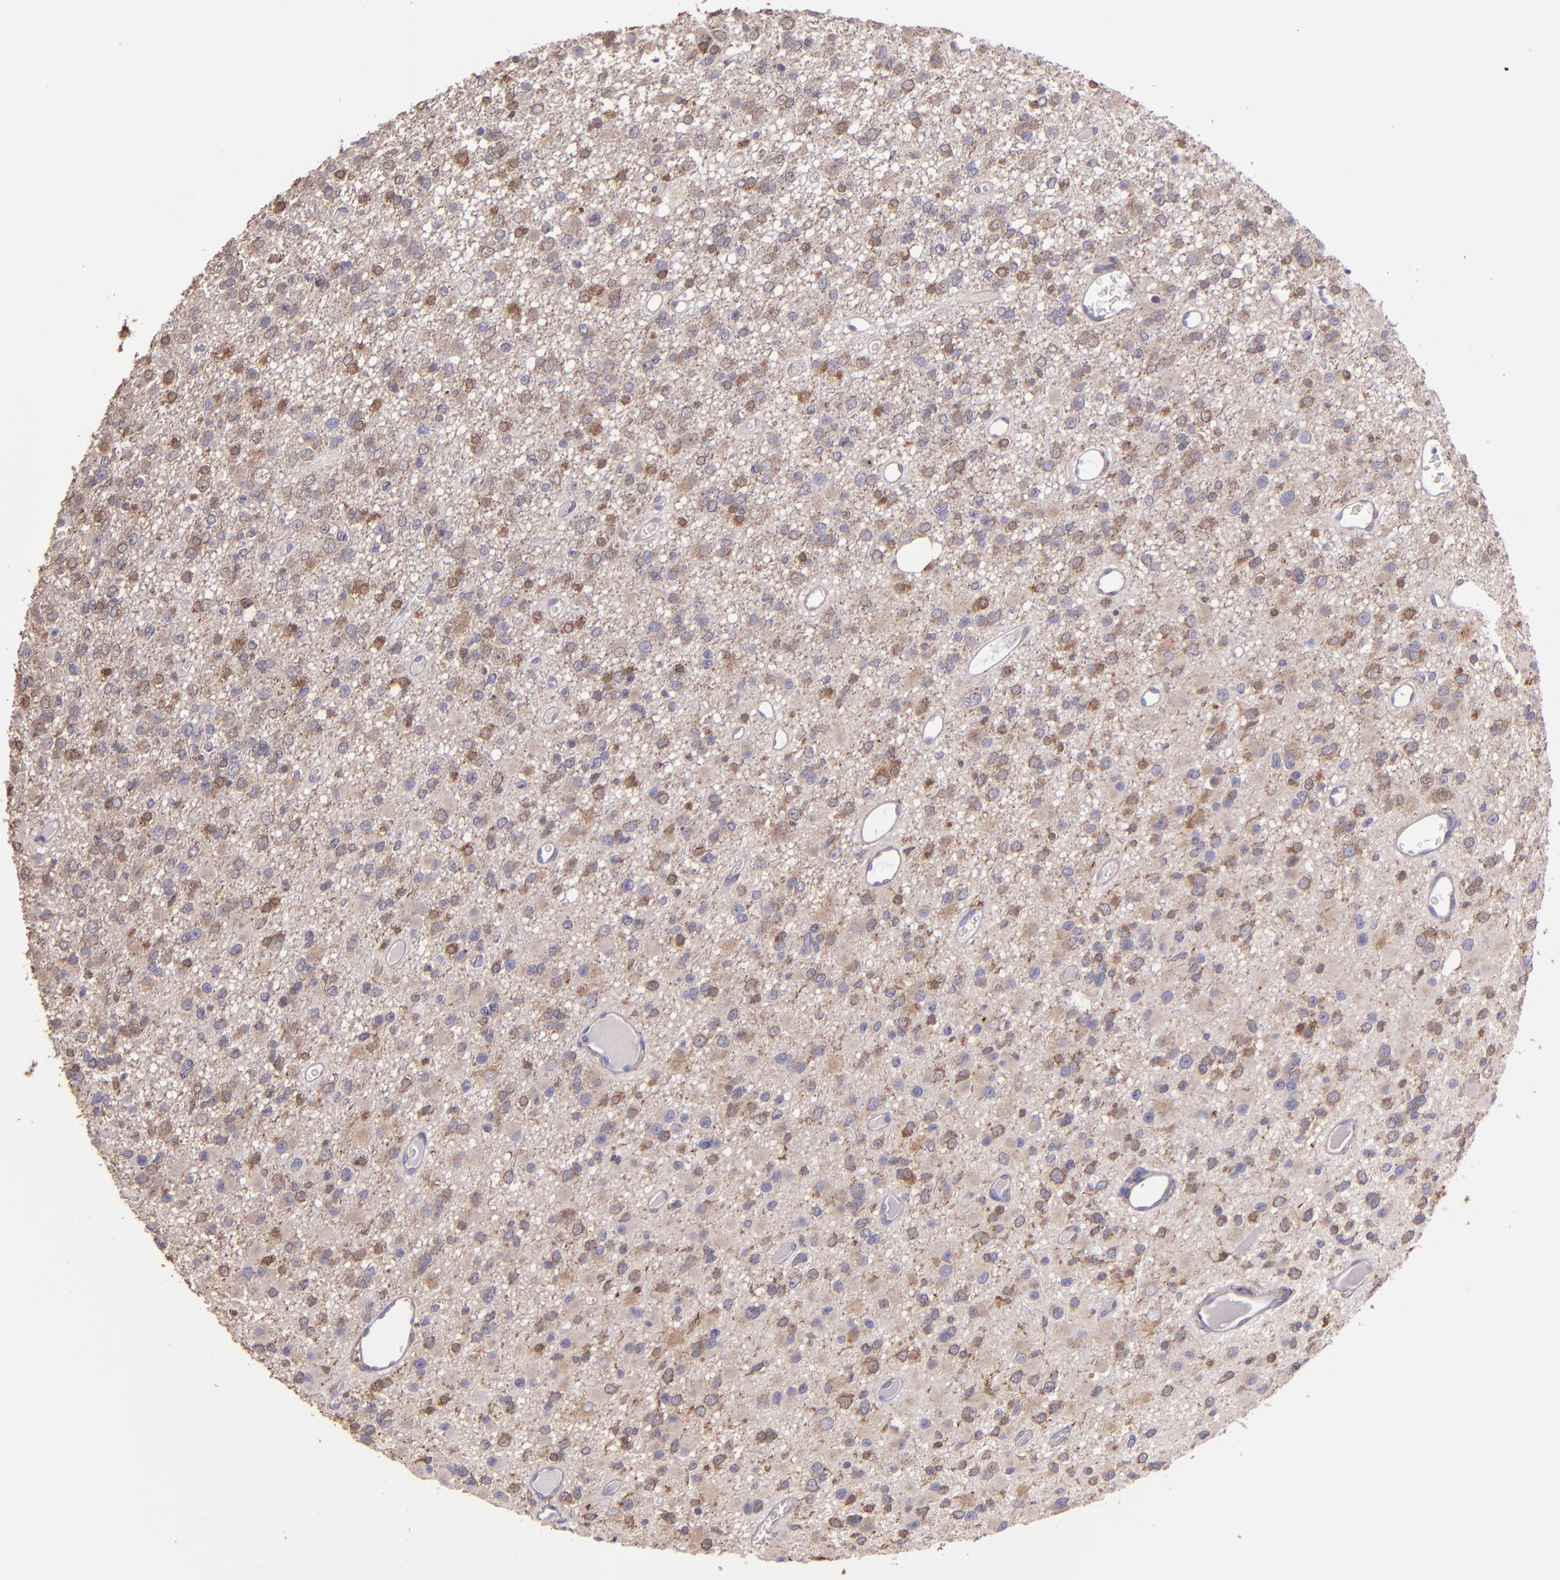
{"staining": {"intensity": "moderate", "quantity": "25%-75%", "location": "cytoplasmic/membranous,nuclear"}, "tissue": "glioma", "cell_type": "Tumor cells", "image_type": "cancer", "snomed": [{"axis": "morphology", "description": "Glioma, malignant, Low grade"}, {"axis": "topography", "description": "Brain"}], "caption": "A photomicrograph showing moderate cytoplasmic/membranous and nuclear expression in about 25%-75% of tumor cells in malignant low-grade glioma, as visualized by brown immunohistochemical staining.", "gene": "WASHC1", "patient": {"sex": "male", "age": 42}}